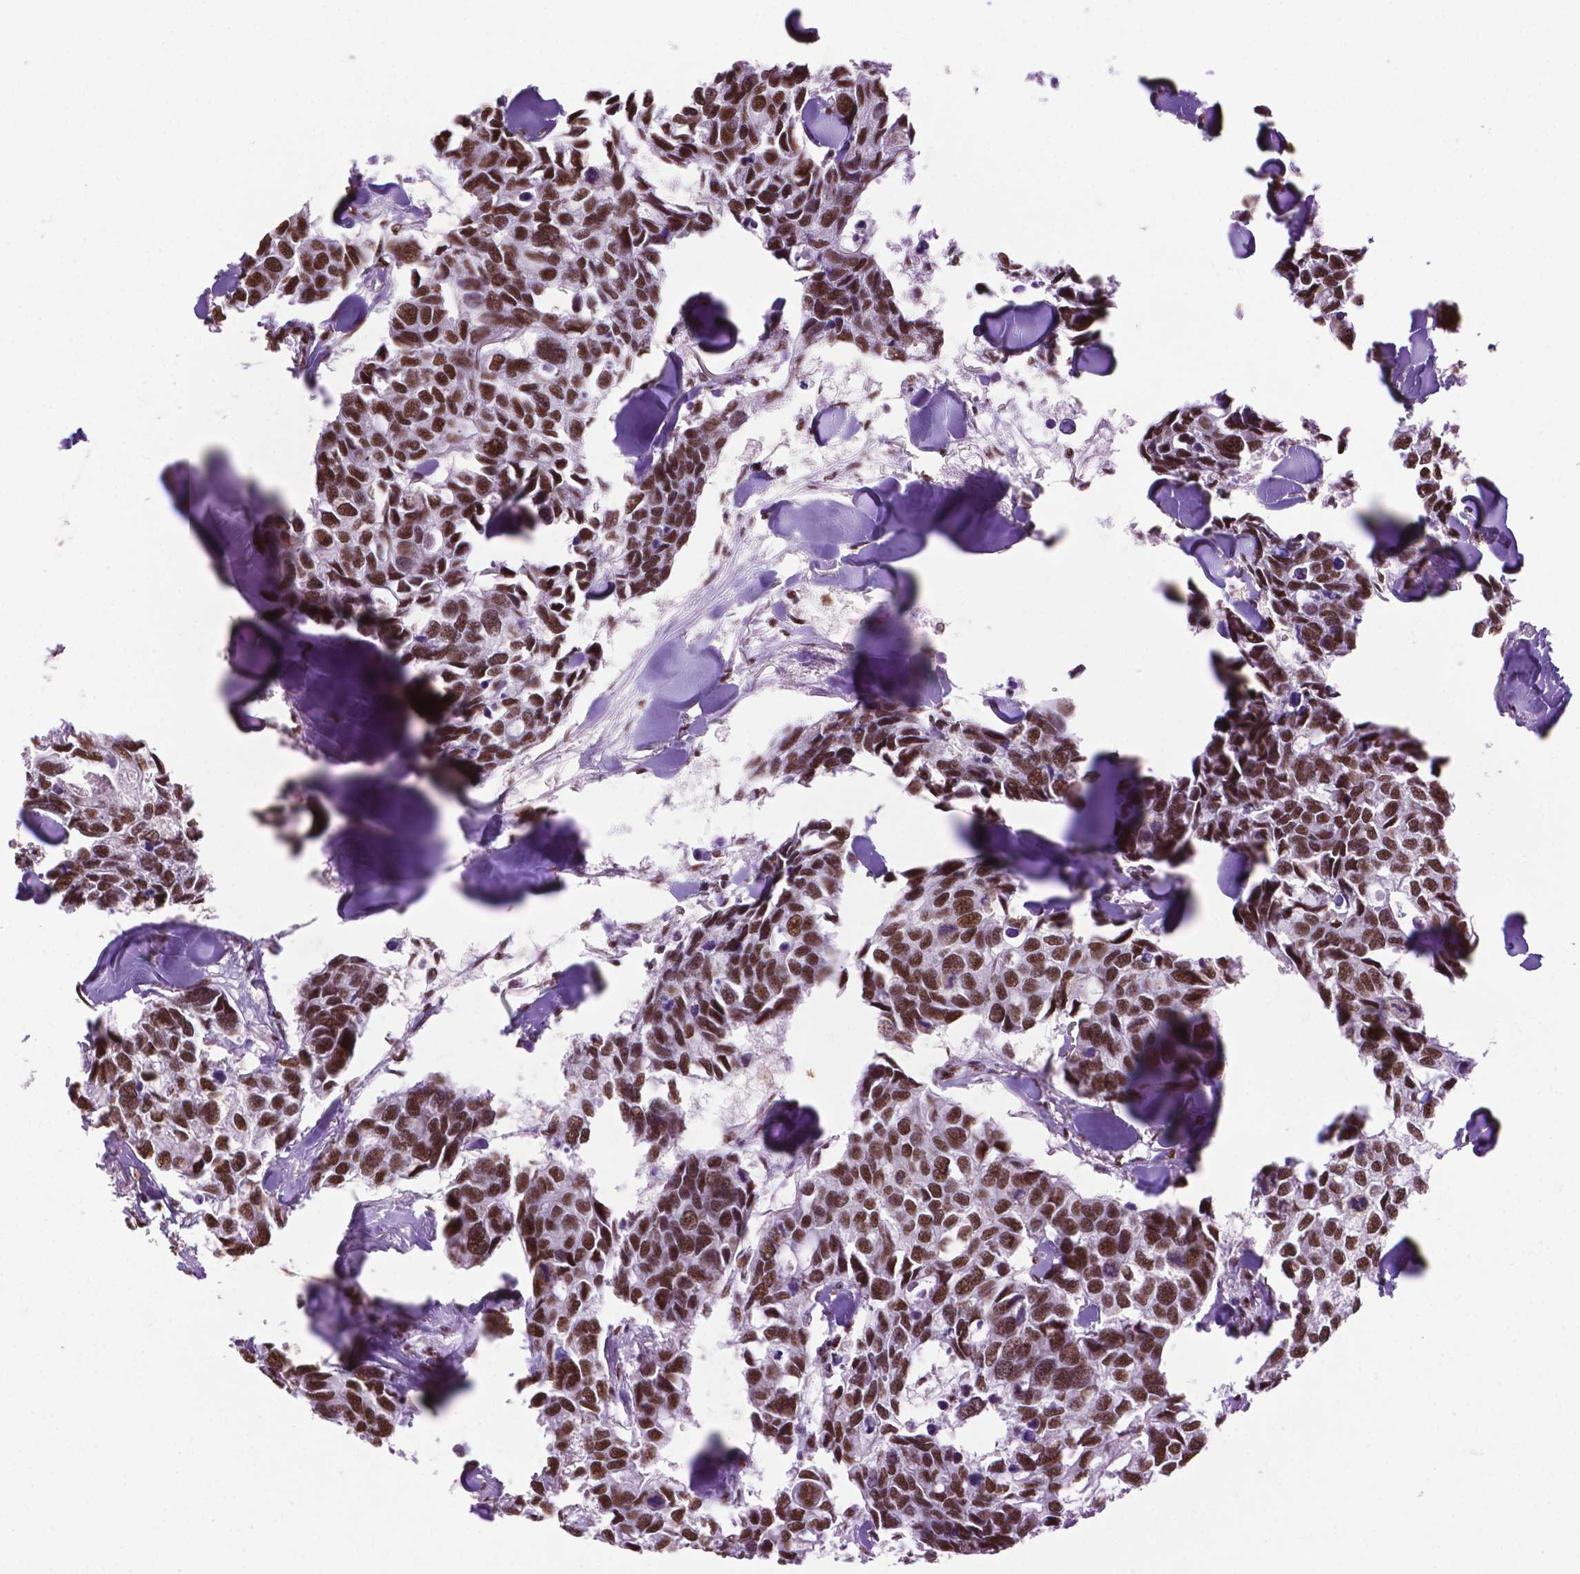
{"staining": {"intensity": "strong", "quantity": ">75%", "location": "nuclear"}, "tissue": "breast cancer", "cell_type": "Tumor cells", "image_type": "cancer", "snomed": [{"axis": "morphology", "description": "Duct carcinoma"}, {"axis": "topography", "description": "Breast"}], "caption": "Immunohistochemical staining of human breast invasive ductal carcinoma exhibits high levels of strong nuclear protein staining in about >75% of tumor cells.", "gene": "CCAR2", "patient": {"sex": "female", "age": 83}}